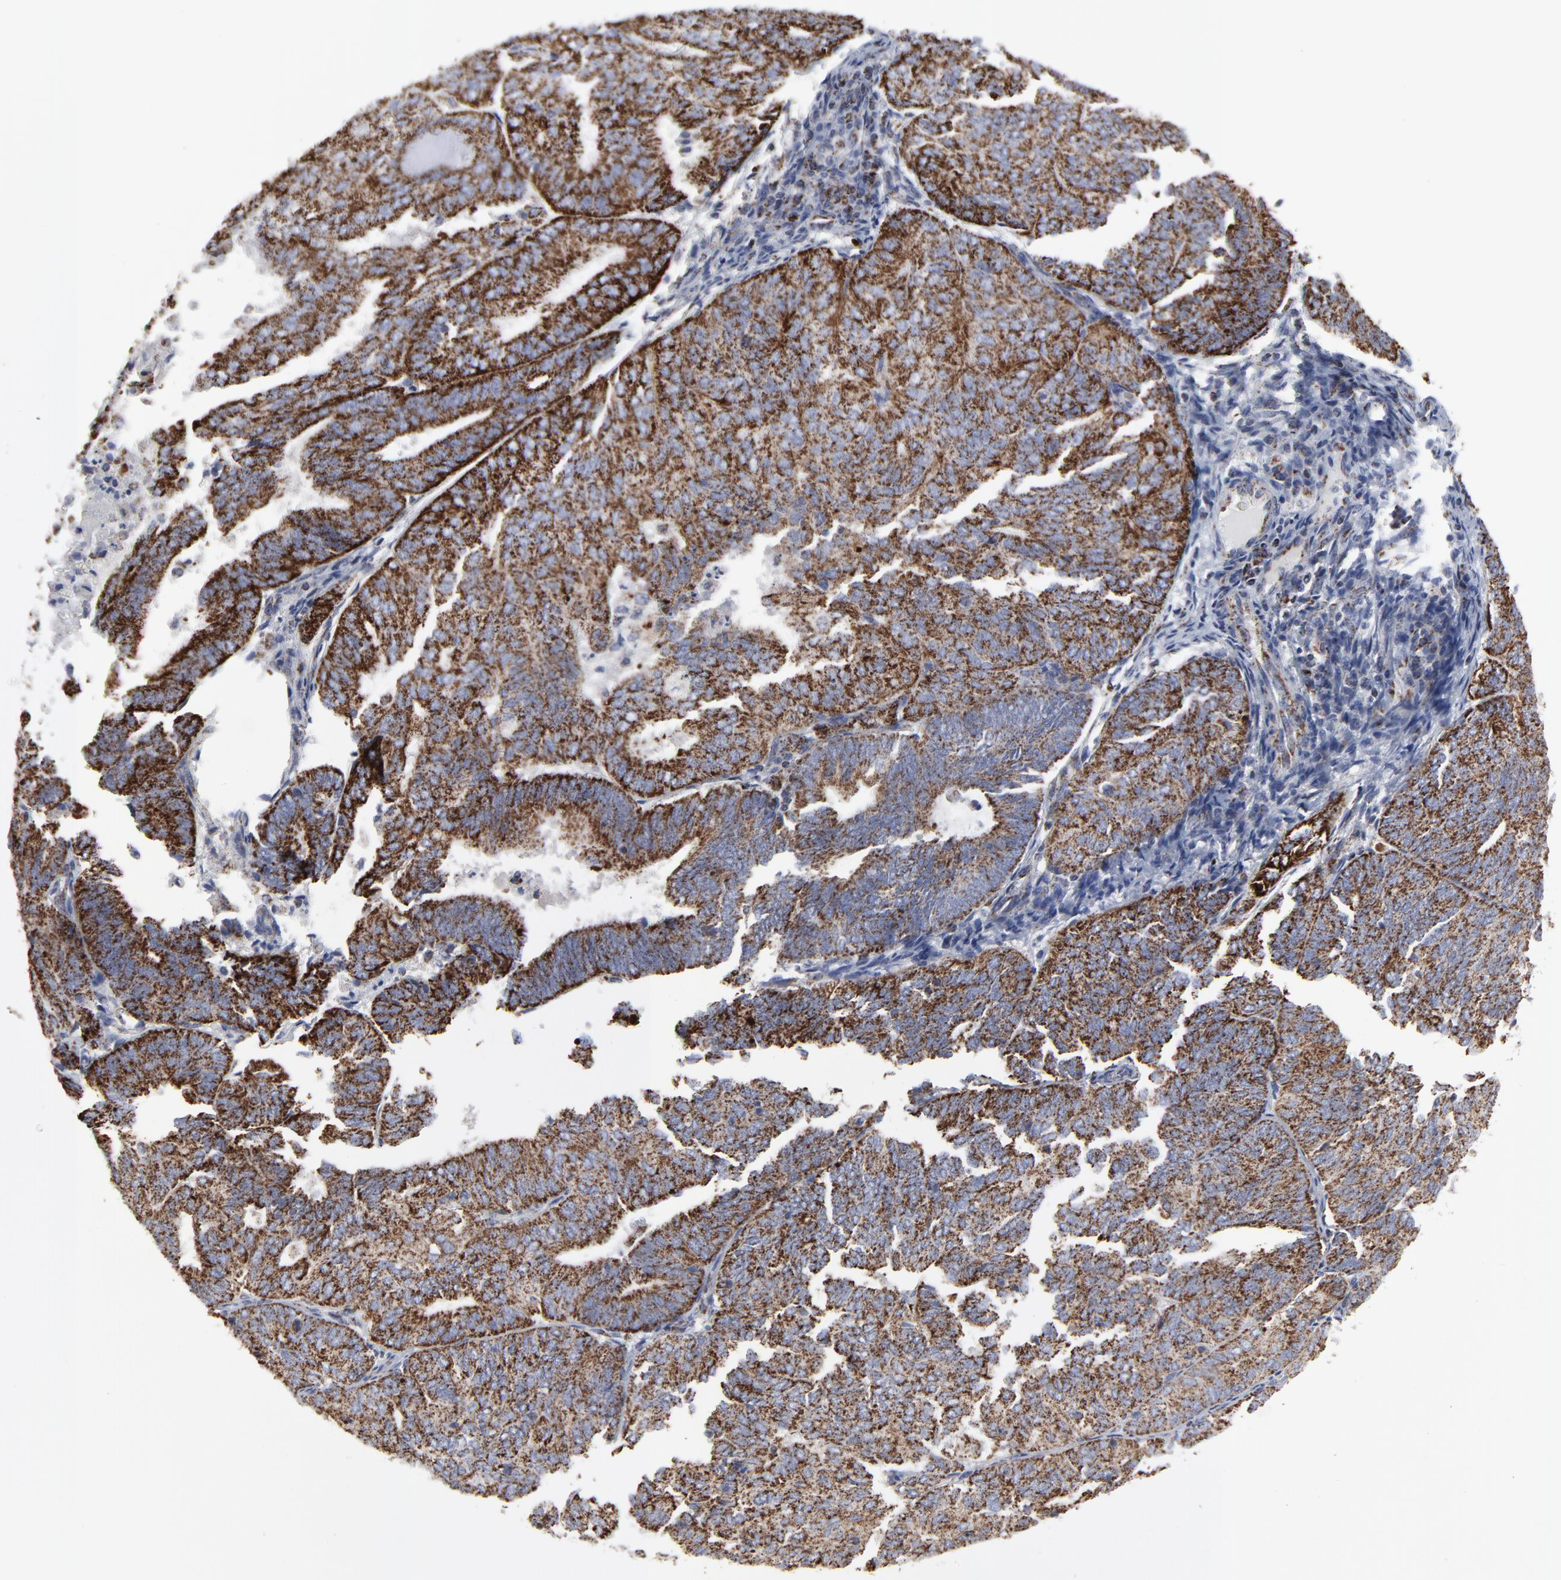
{"staining": {"intensity": "strong", "quantity": ">75%", "location": "cytoplasmic/membranous"}, "tissue": "endometrial cancer", "cell_type": "Tumor cells", "image_type": "cancer", "snomed": [{"axis": "morphology", "description": "Adenocarcinoma, NOS"}, {"axis": "topography", "description": "Endometrium"}], "caption": "Brown immunohistochemical staining in endometrial cancer (adenocarcinoma) demonstrates strong cytoplasmic/membranous expression in about >75% of tumor cells.", "gene": "TXNRD2", "patient": {"sex": "female", "age": 59}}